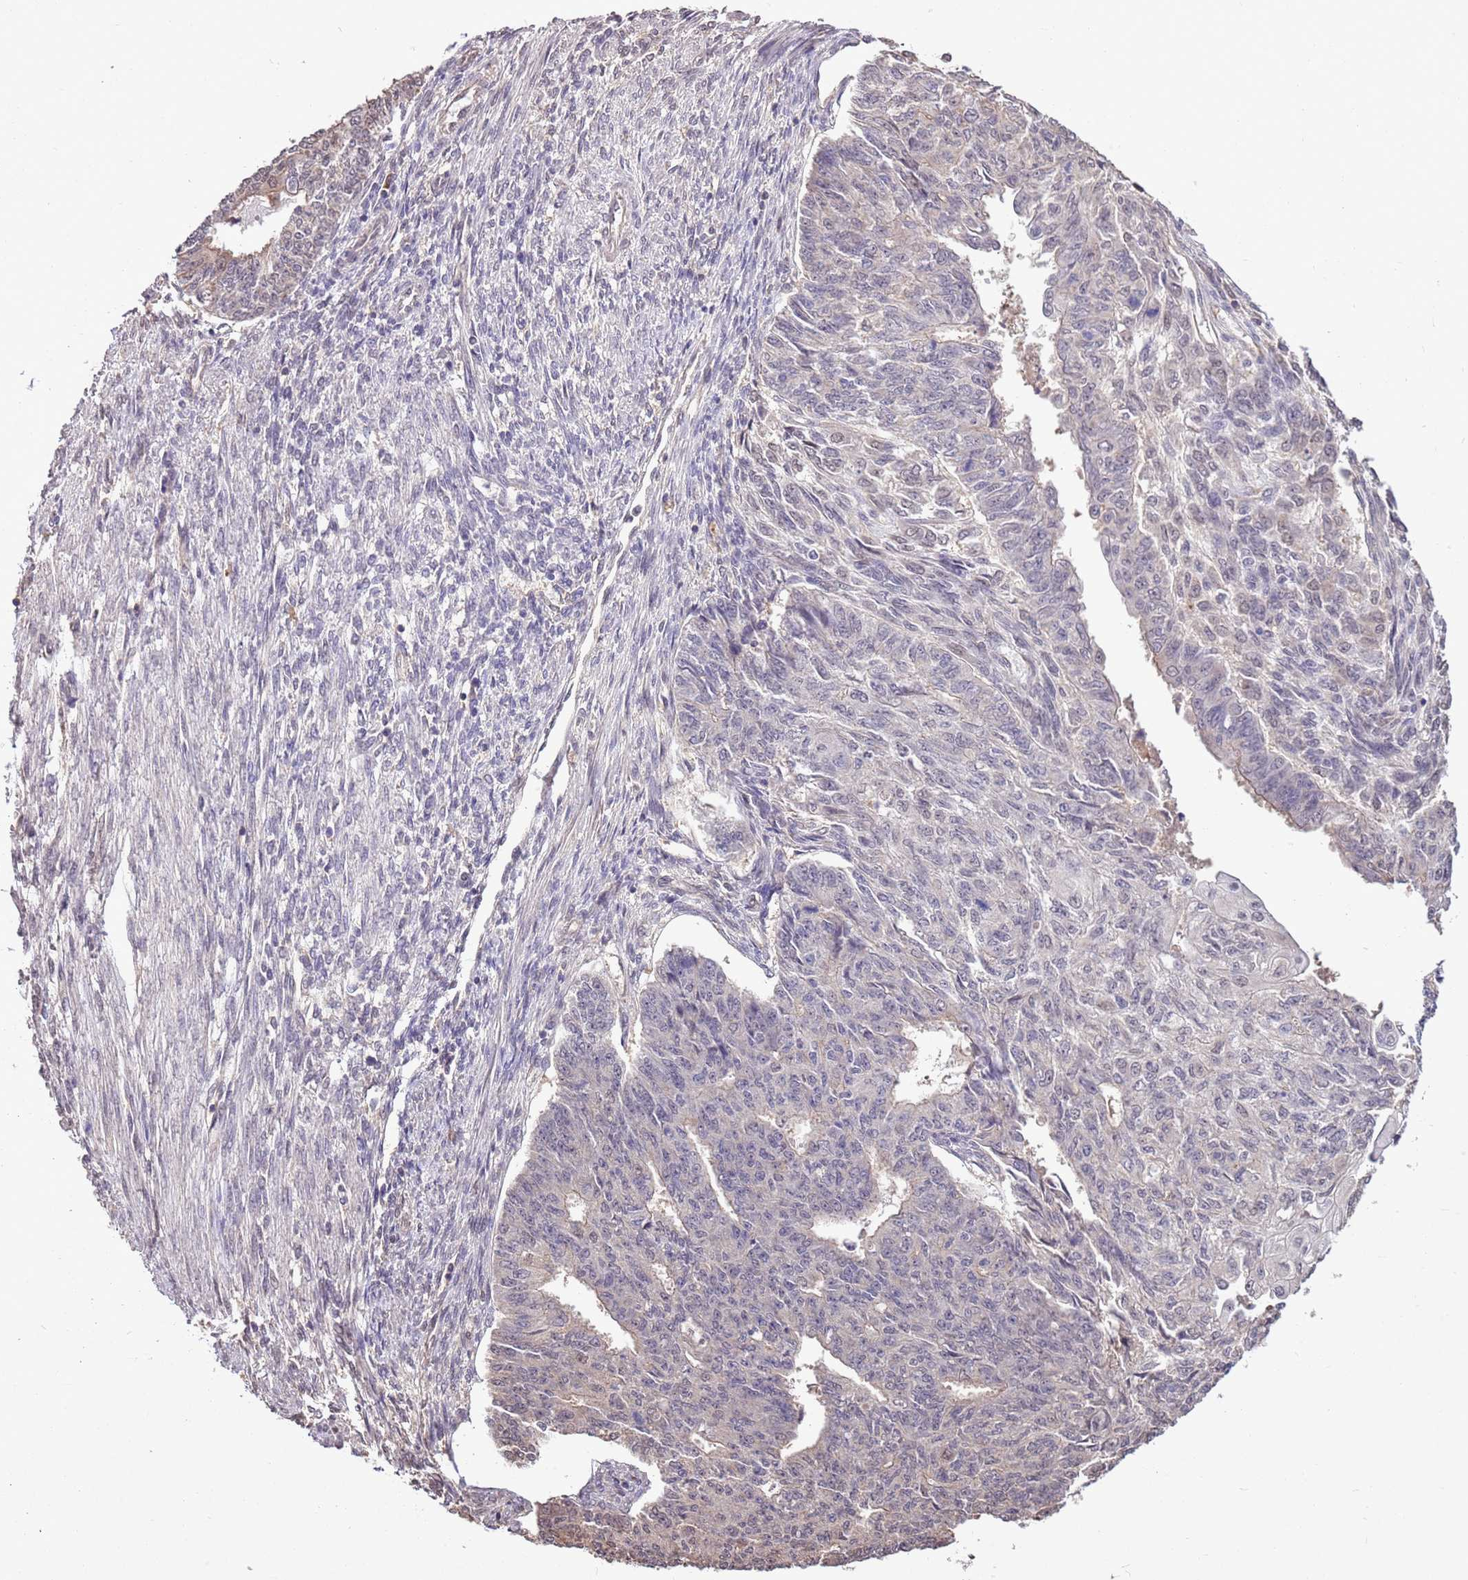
{"staining": {"intensity": "negative", "quantity": "none", "location": "none"}, "tissue": "endometrial cancer", "cell_type": "Tumor cells", "image_type": "cancer", "snomed": [{"axis": "morphology", "description": "Adenocarcinoma, NOS"}, {"axis": "topography", "description": "Endometrium"}], "caption": "DAB (3,3'-diaminobenzidine) immunohistochemical staining of endometrial cancer (adenocarcinoma) shows no significant expression in tumor cells. (Stains: DAB immunohistochemistry (IHC) with hematoxylin counter stain, Microscopy: brightfield microscopy at high magnification).", "gene": "BBS5", "patient": {"sex": "female", "age": 32}}